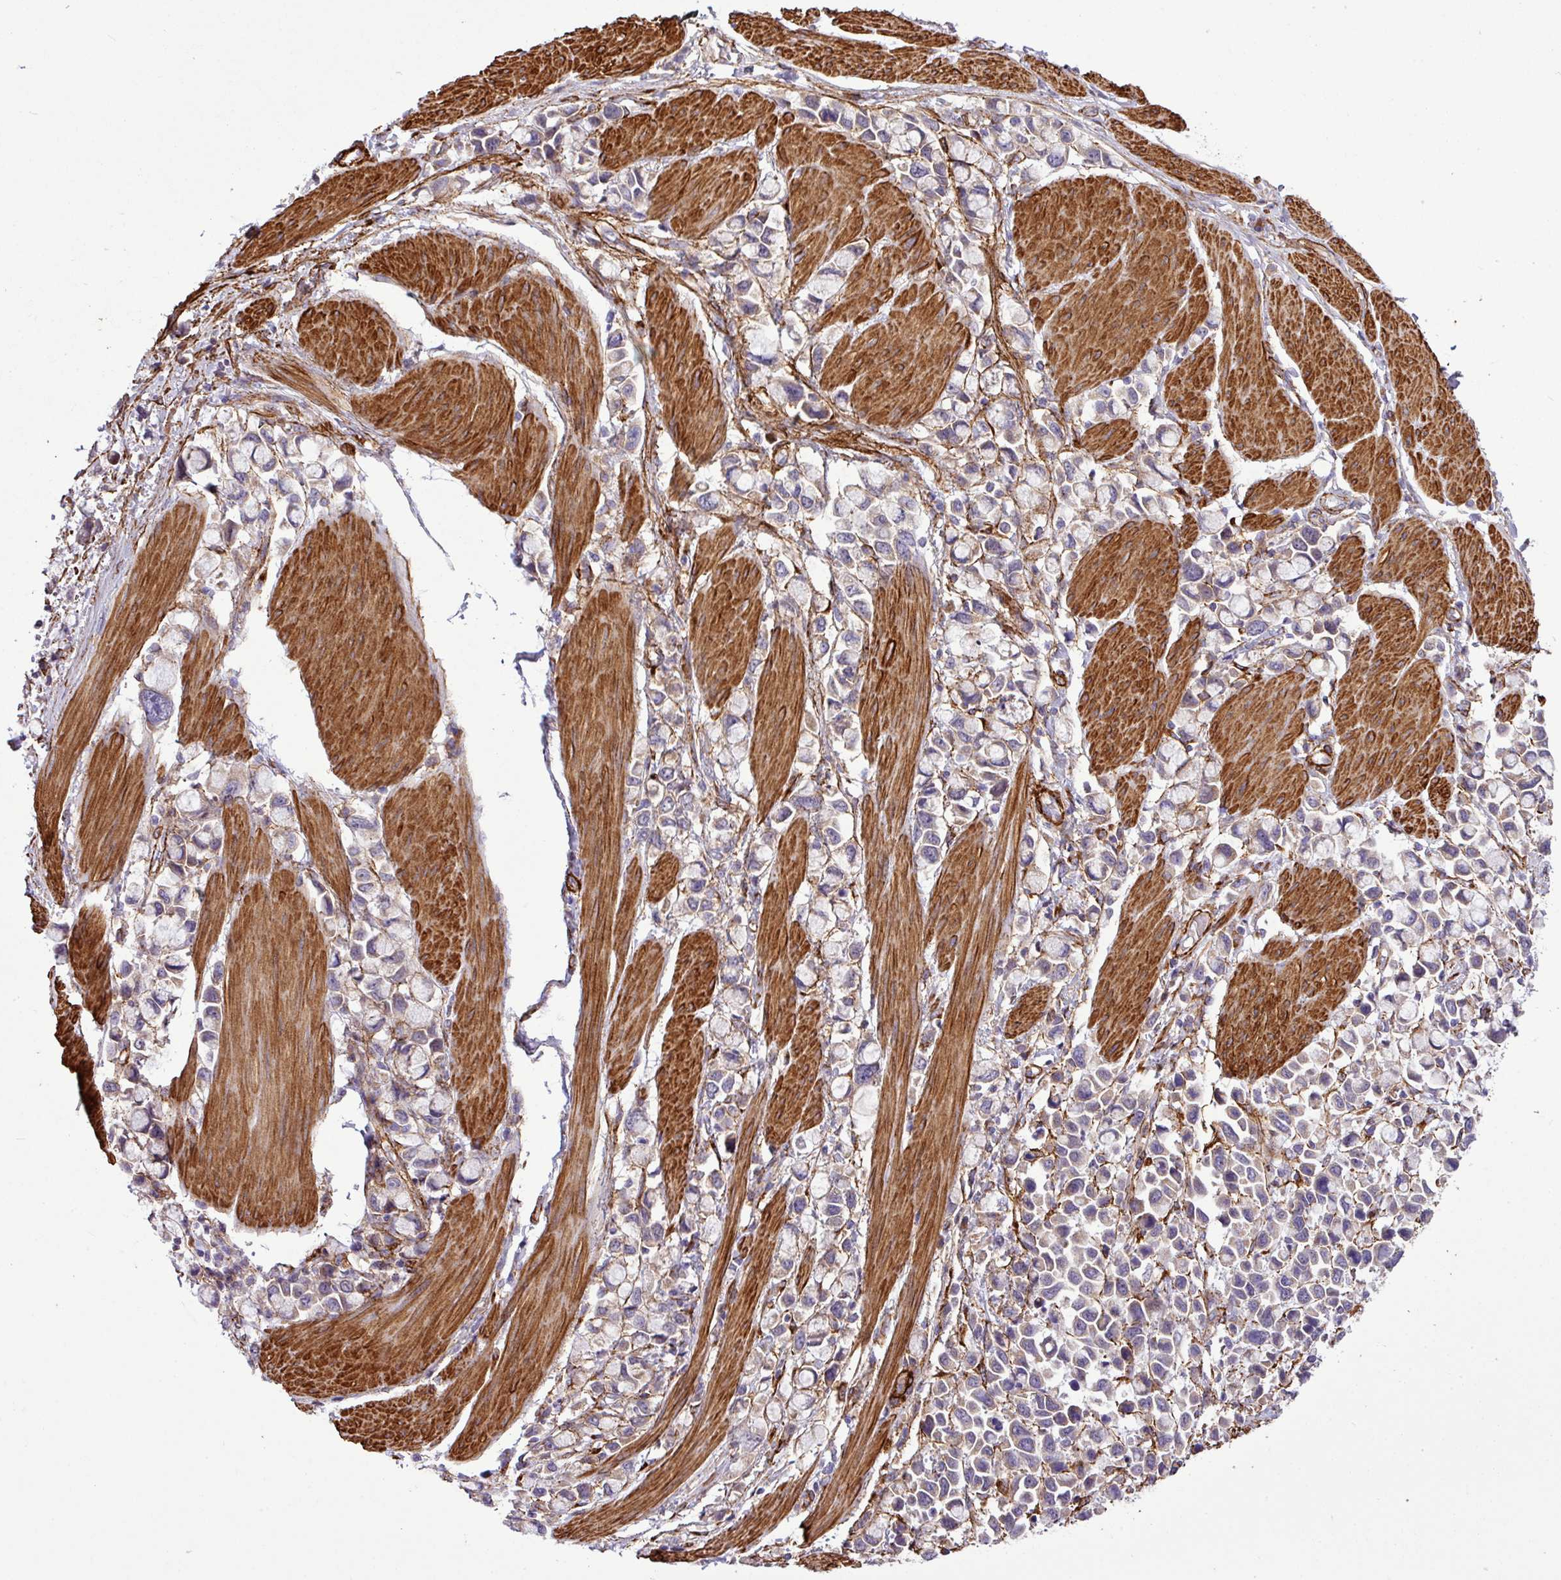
{"staining": {"intensity": "weak", "quantity": "<25%", "location": "cytoplasmic/membranous"}, "tissue": "stomach cancer", "cell_type": "Tumor cells", "image_type": "cancer", "snomed": [{"axis": "morphology", "description": "Adenocarcinoma, NOS"}, {"axis": "topography", "description": "Stomach"}], "caption": "This image is of adenocarcinoma (stomach) stained with immunohistochemistry (IHC) to label a protein in brown with the nuclei are counter-stained blue. There is no expression in tumor cells.", "gene": "FAM47E", "patient": {"sex": "female", "age": 81}}